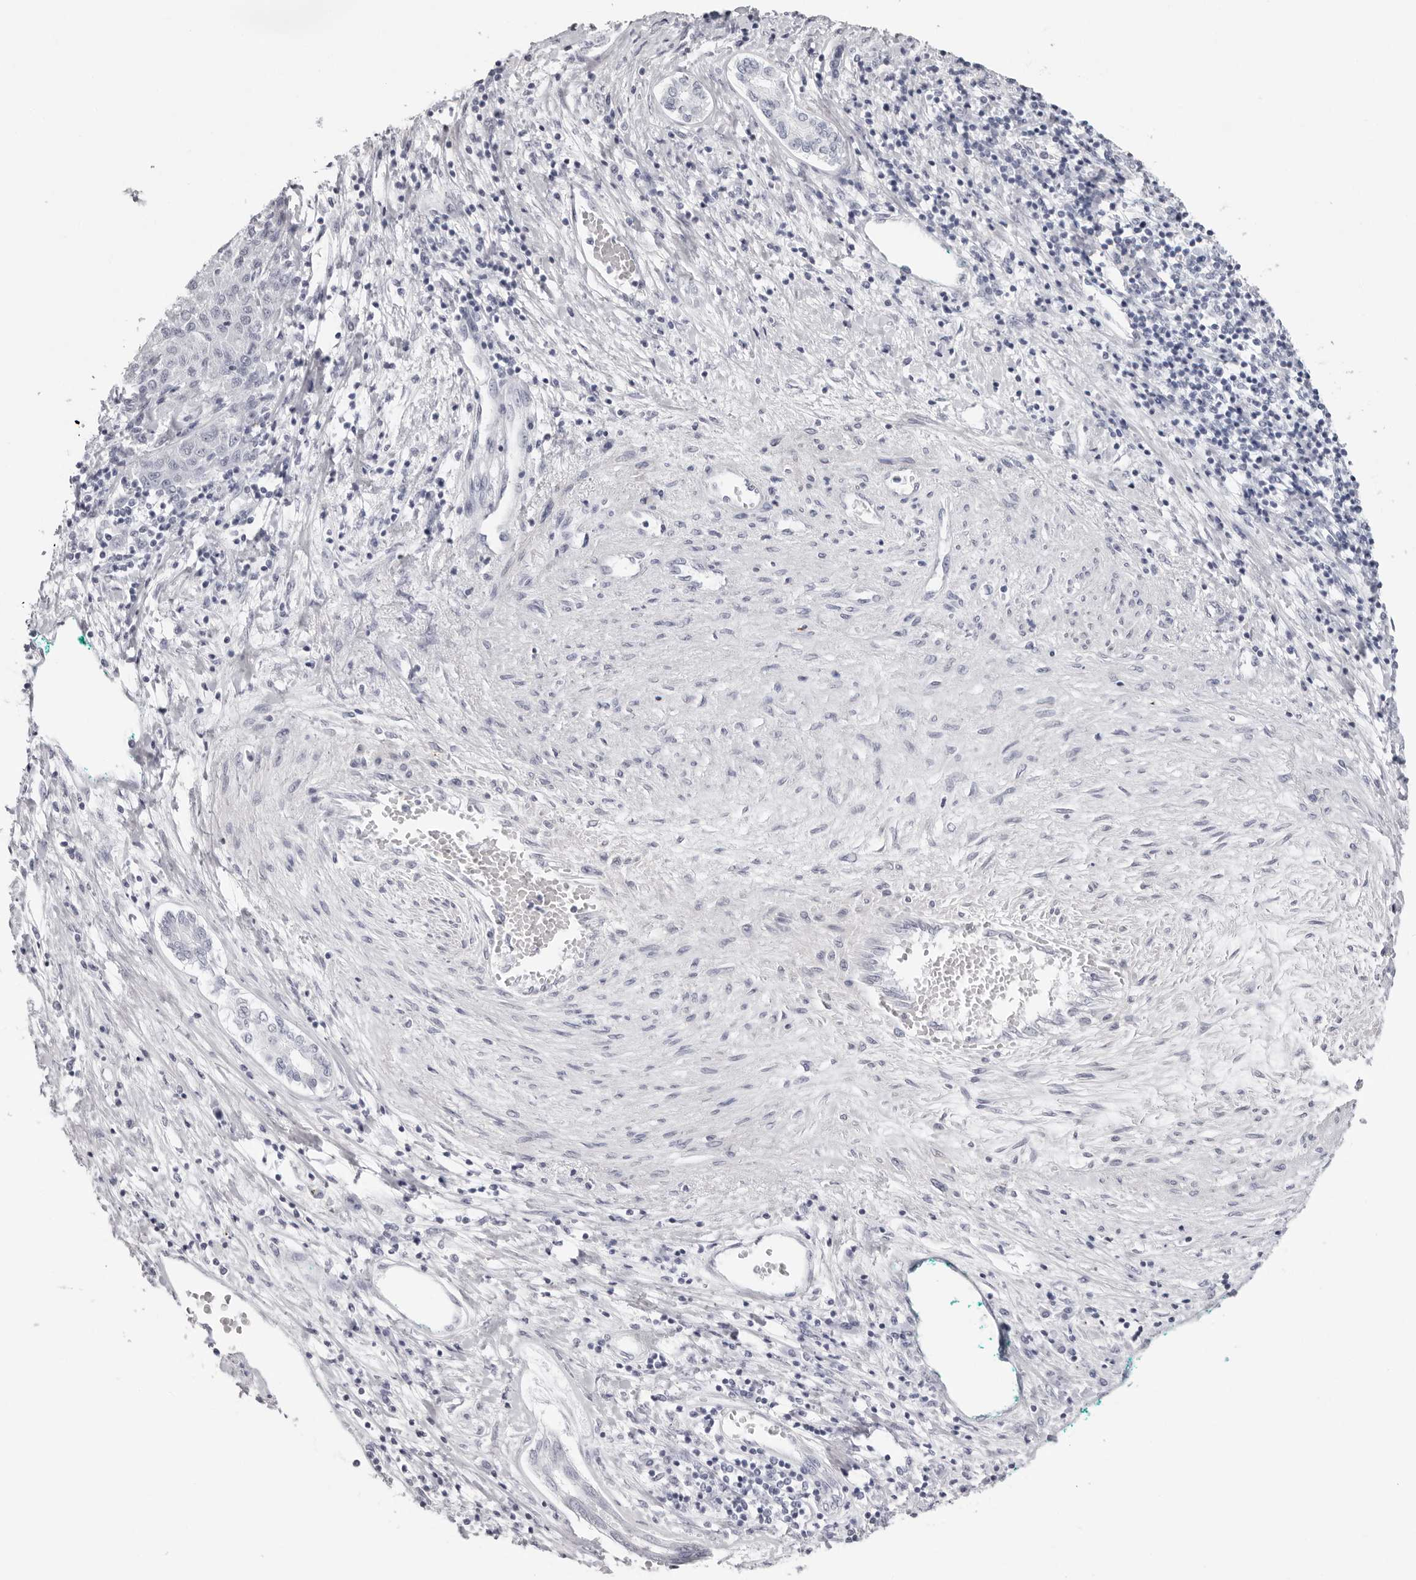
{"staining": {"intensity": "negative", "quantity": "none", "location": "none"}, "tissue": "liver cancer", "cell_type": "Tumor cells", "image_type": "cancer", "snomed": [{"axis": "morphology", "description": "Carcinoma, Hepatocellular, NOS"}, {"axis": "topography", "description": "Liver"}], "caption": "There is no significant positivity in tumor cells of liver cancer.", "gene": "INSL3", "patient": {"sex": "male", "age": 65}}